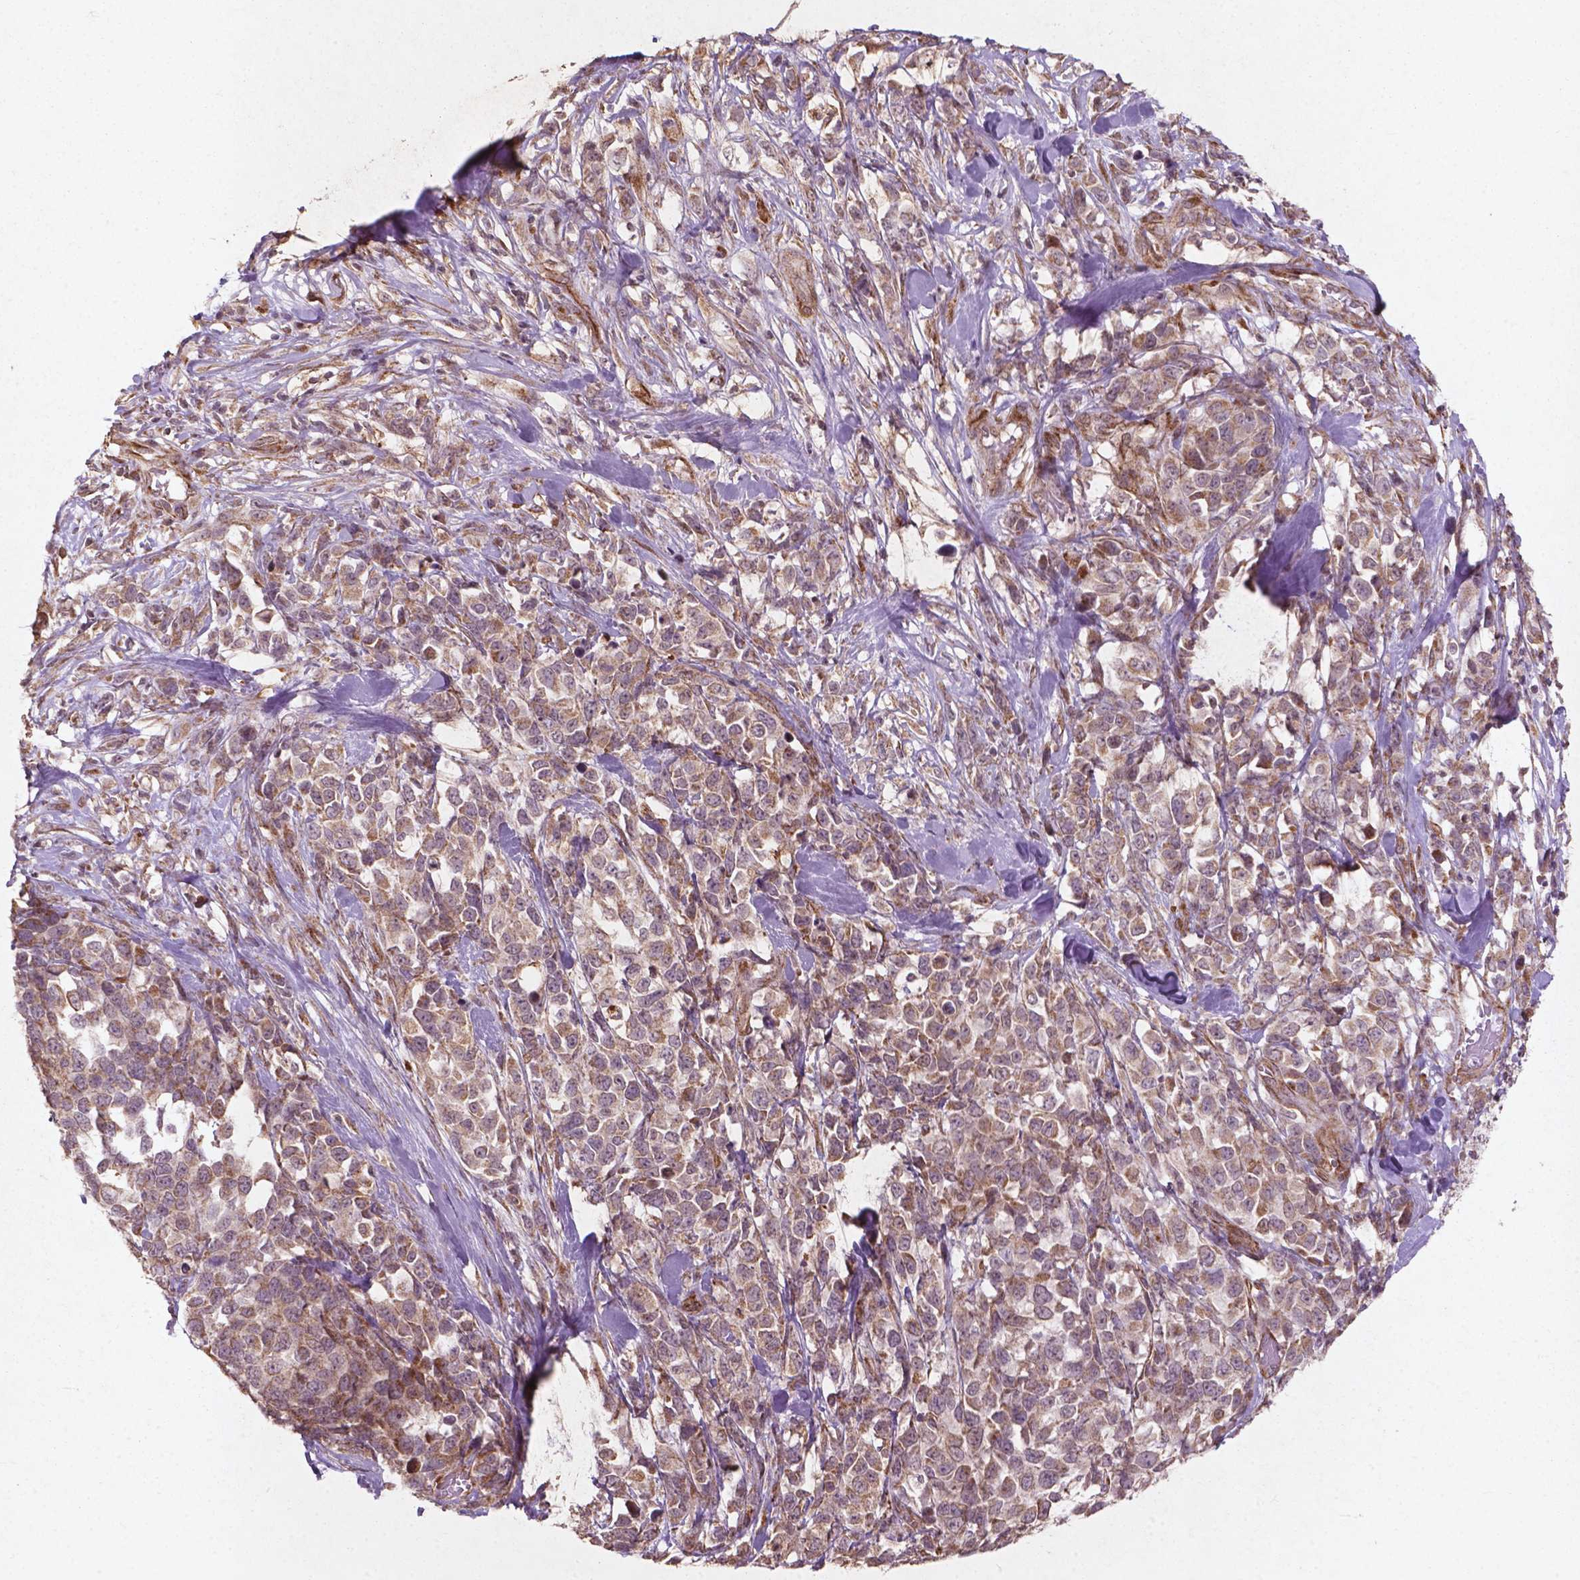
{"staining": {"intensity": "weak", "quantity": "25%-75%", "location": "cytoplasmic/membranous"}, "tissue": "melanoma", "cell_type": "Tumor cells", "image_type": "cancer", "snomed": [{"axis": "morphology", "description": "Malignant melanoma, Metastatic site"}, {"axis": "topography", "description": "Skin"}], "caption": "Immunohistochemistry staining of melanoma, which demonstrates low levels of weak cytoplasmic/membranous staining in about 25%-75% of tumor cells indicating weak cytoplasmic/membranous protein staining. The staining was performed using DAB (3,3'-diaminobenzidine) (brown) for protein detection and nuclei were counterstained in hematoxylin (blue).", "gene": "SMAD2", "patient": {"sex": "male", "age": 84}}